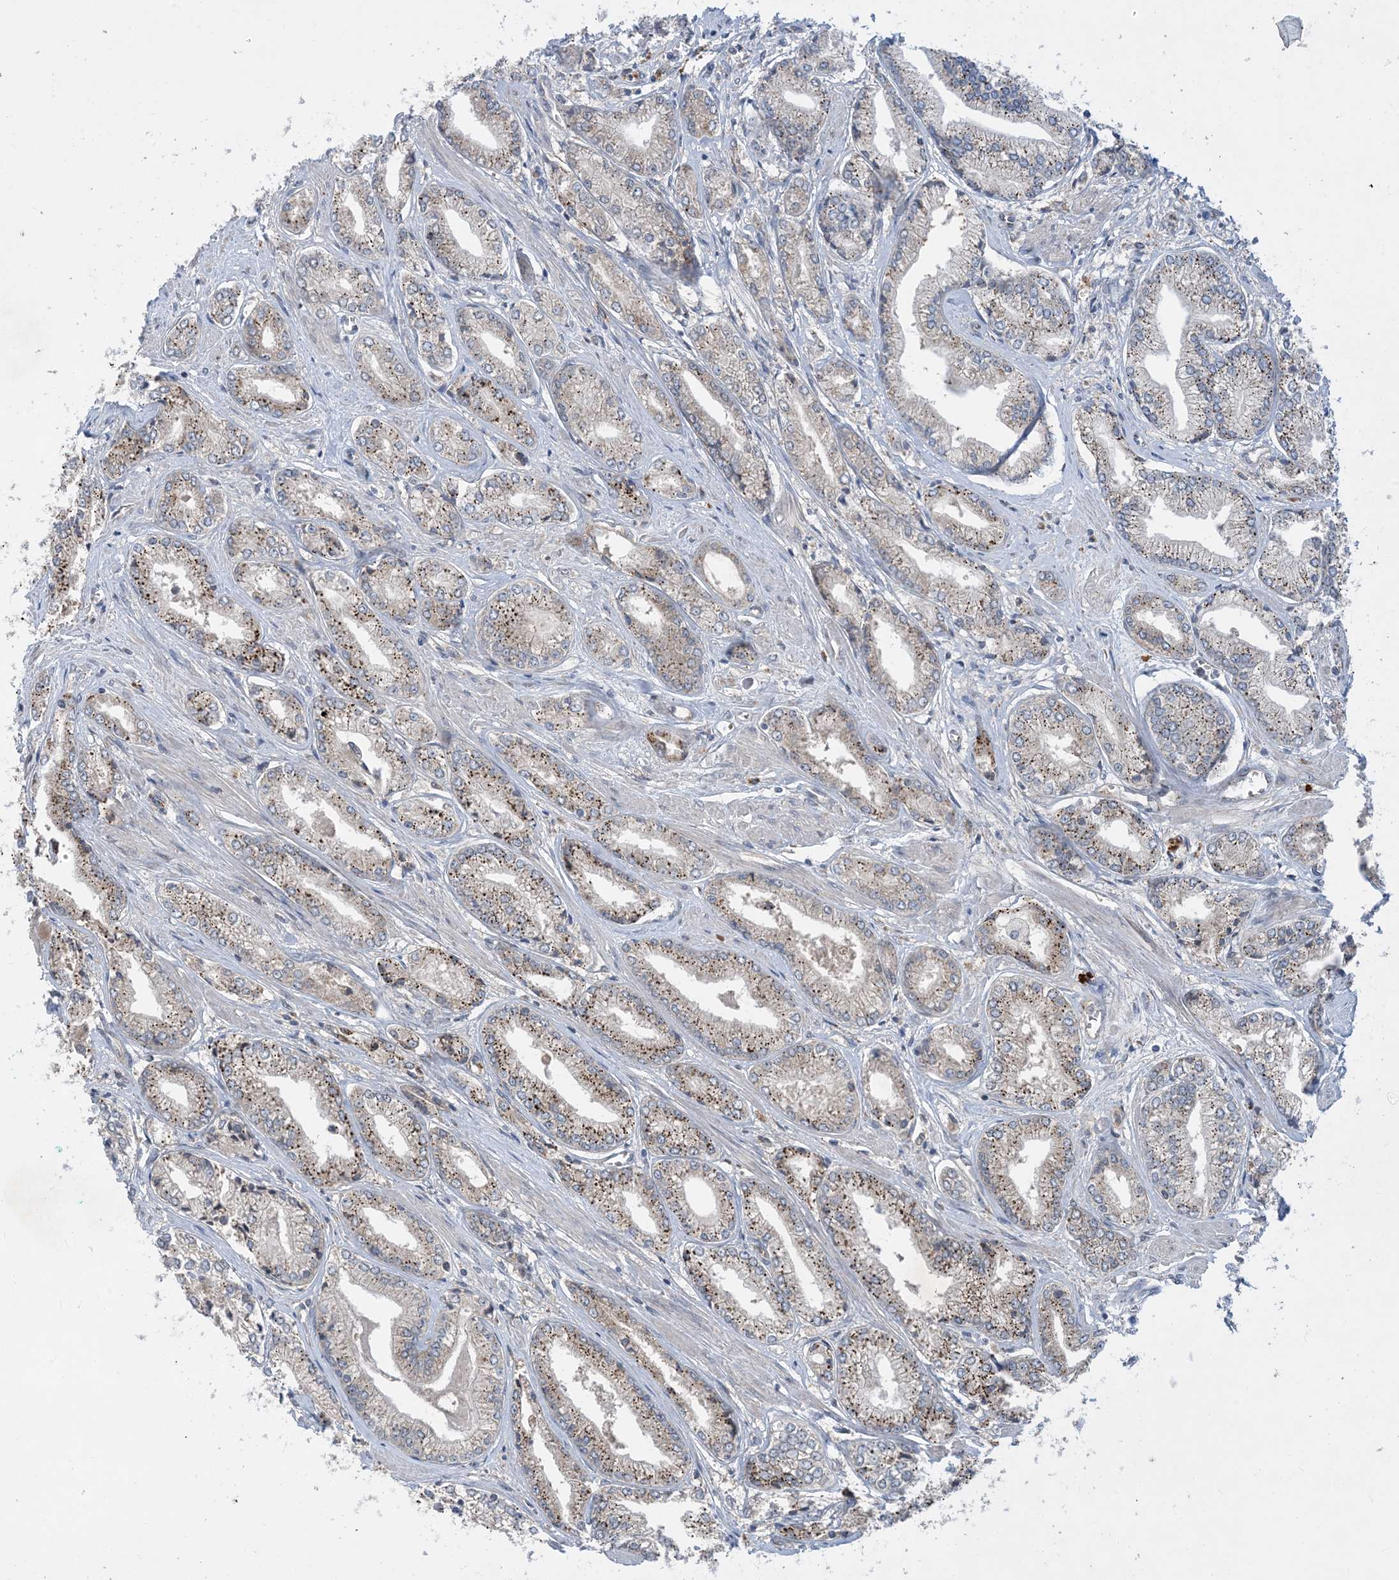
{"staining": {"intensity": "strong", "quantity": "25%-75%", "location": "cytoplasmic/membranous"}, "tissue": "prostate cancer", "cell_type": "Tumor cells", "image_type": "cancer", "snomed": [{"axis": "morphology", "description": "Adenocarcinoma, Low grade"}, {"axis": "topography", "description": "Prostate"}], "caption": "Immunohistochemical staining of human adenocarcinoma (low-grade) (prostate) demonstrates high levels of strong cytoplasmic/membranous positivity in about 25%-75% of tumor cells.", "gene": "TINAG", "patient": {"sex": "male", "age": 60}}